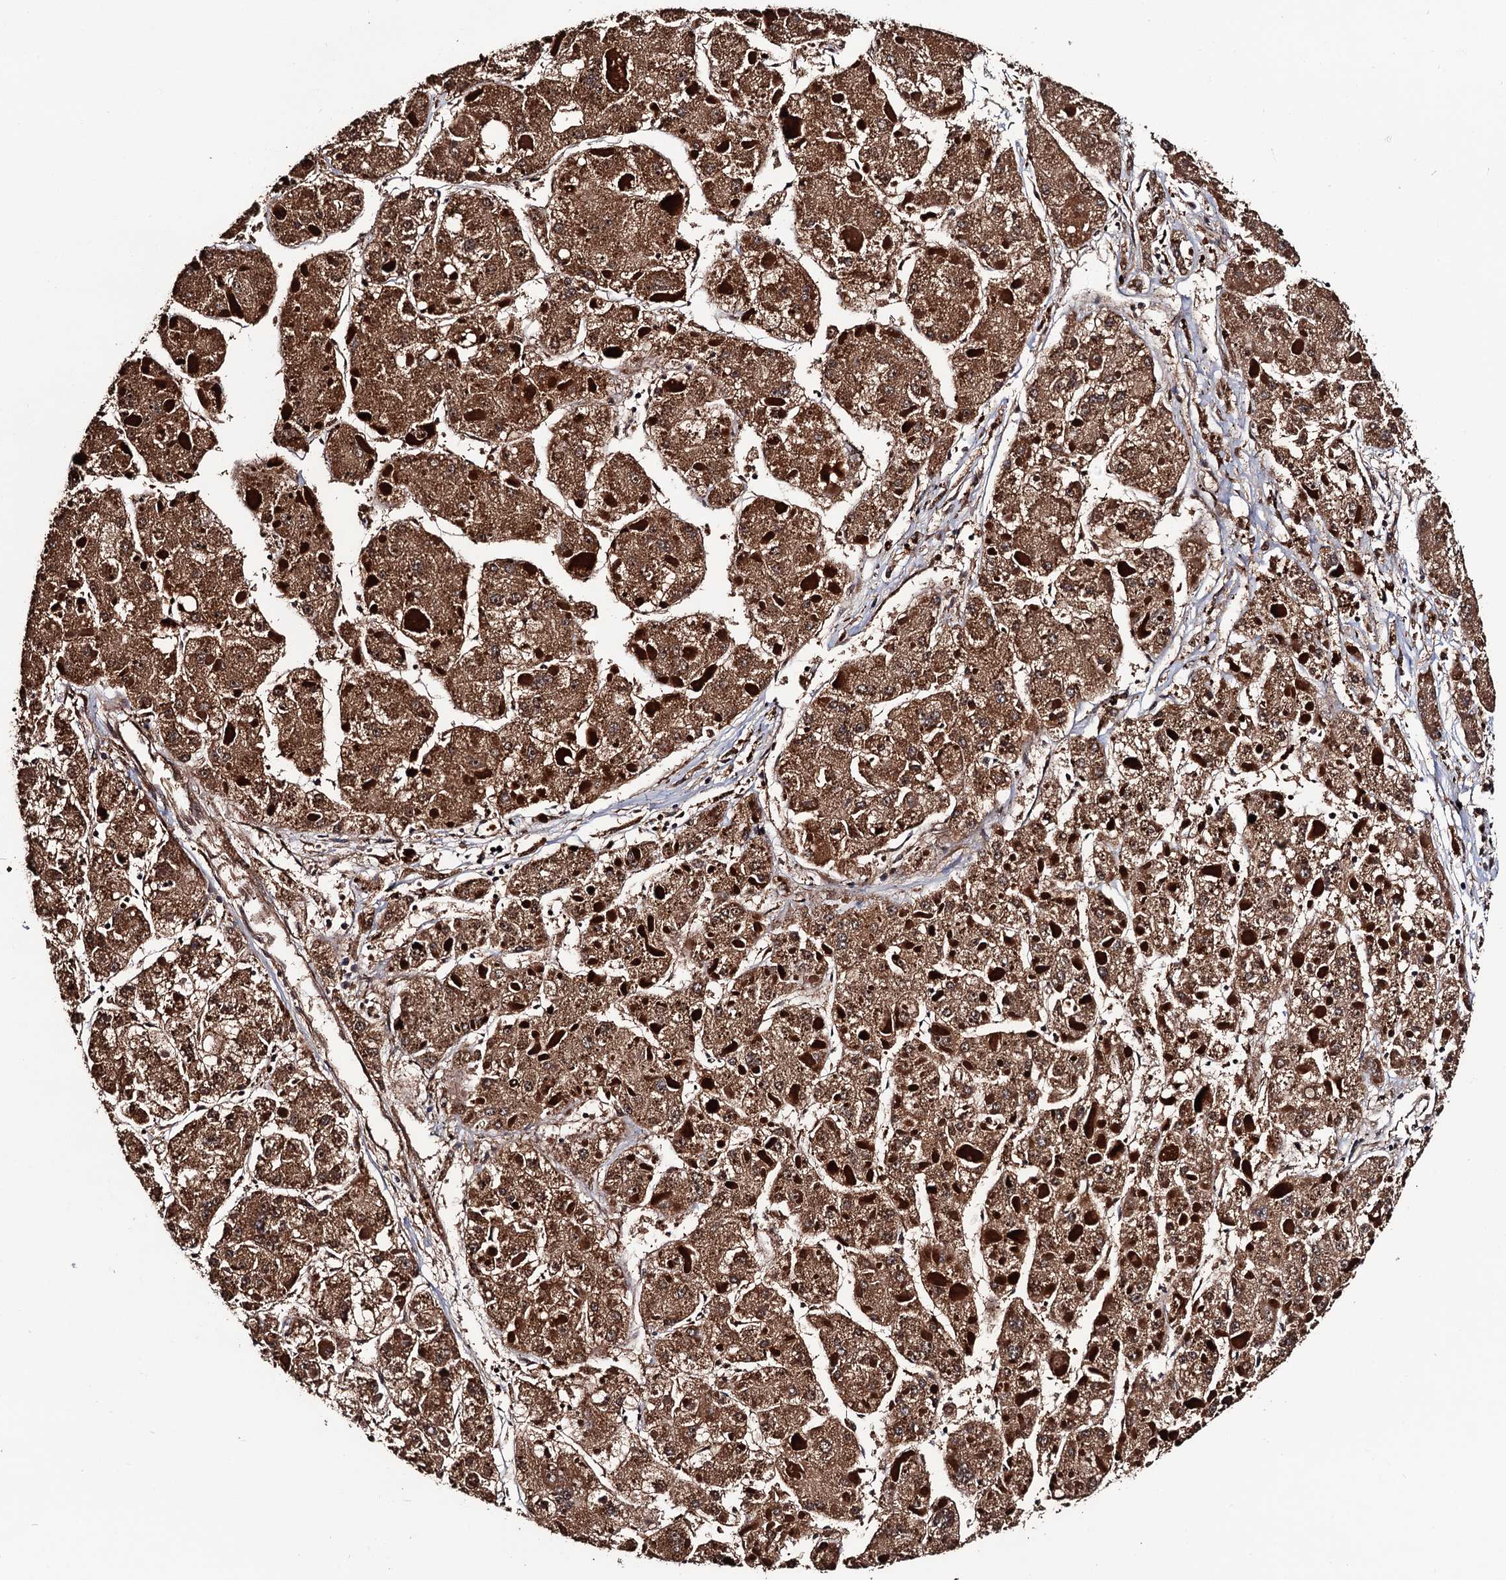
{"staining": {"intensity": "moderate", "quantity": ">75%", "location": "cytoplasmic/membranous"}, "tissue": "liver cancer", "cell_type": "Tumor cells", "image_type": "cancer", "snomed": [{"axis": "morphology", "description": "Carcinoma, Hepatocellular, NOS"}, {"axis": "topography", "description": "Liver"}], "caption": "Immunohistochemical staining of human liver cancer exhibits medium levels of moderate cytoplasmic/membranous protein positivity in approximately >75% of tumor cells.", "gene": "RGS11", "patient": {"sex": "female", "age": 73}}